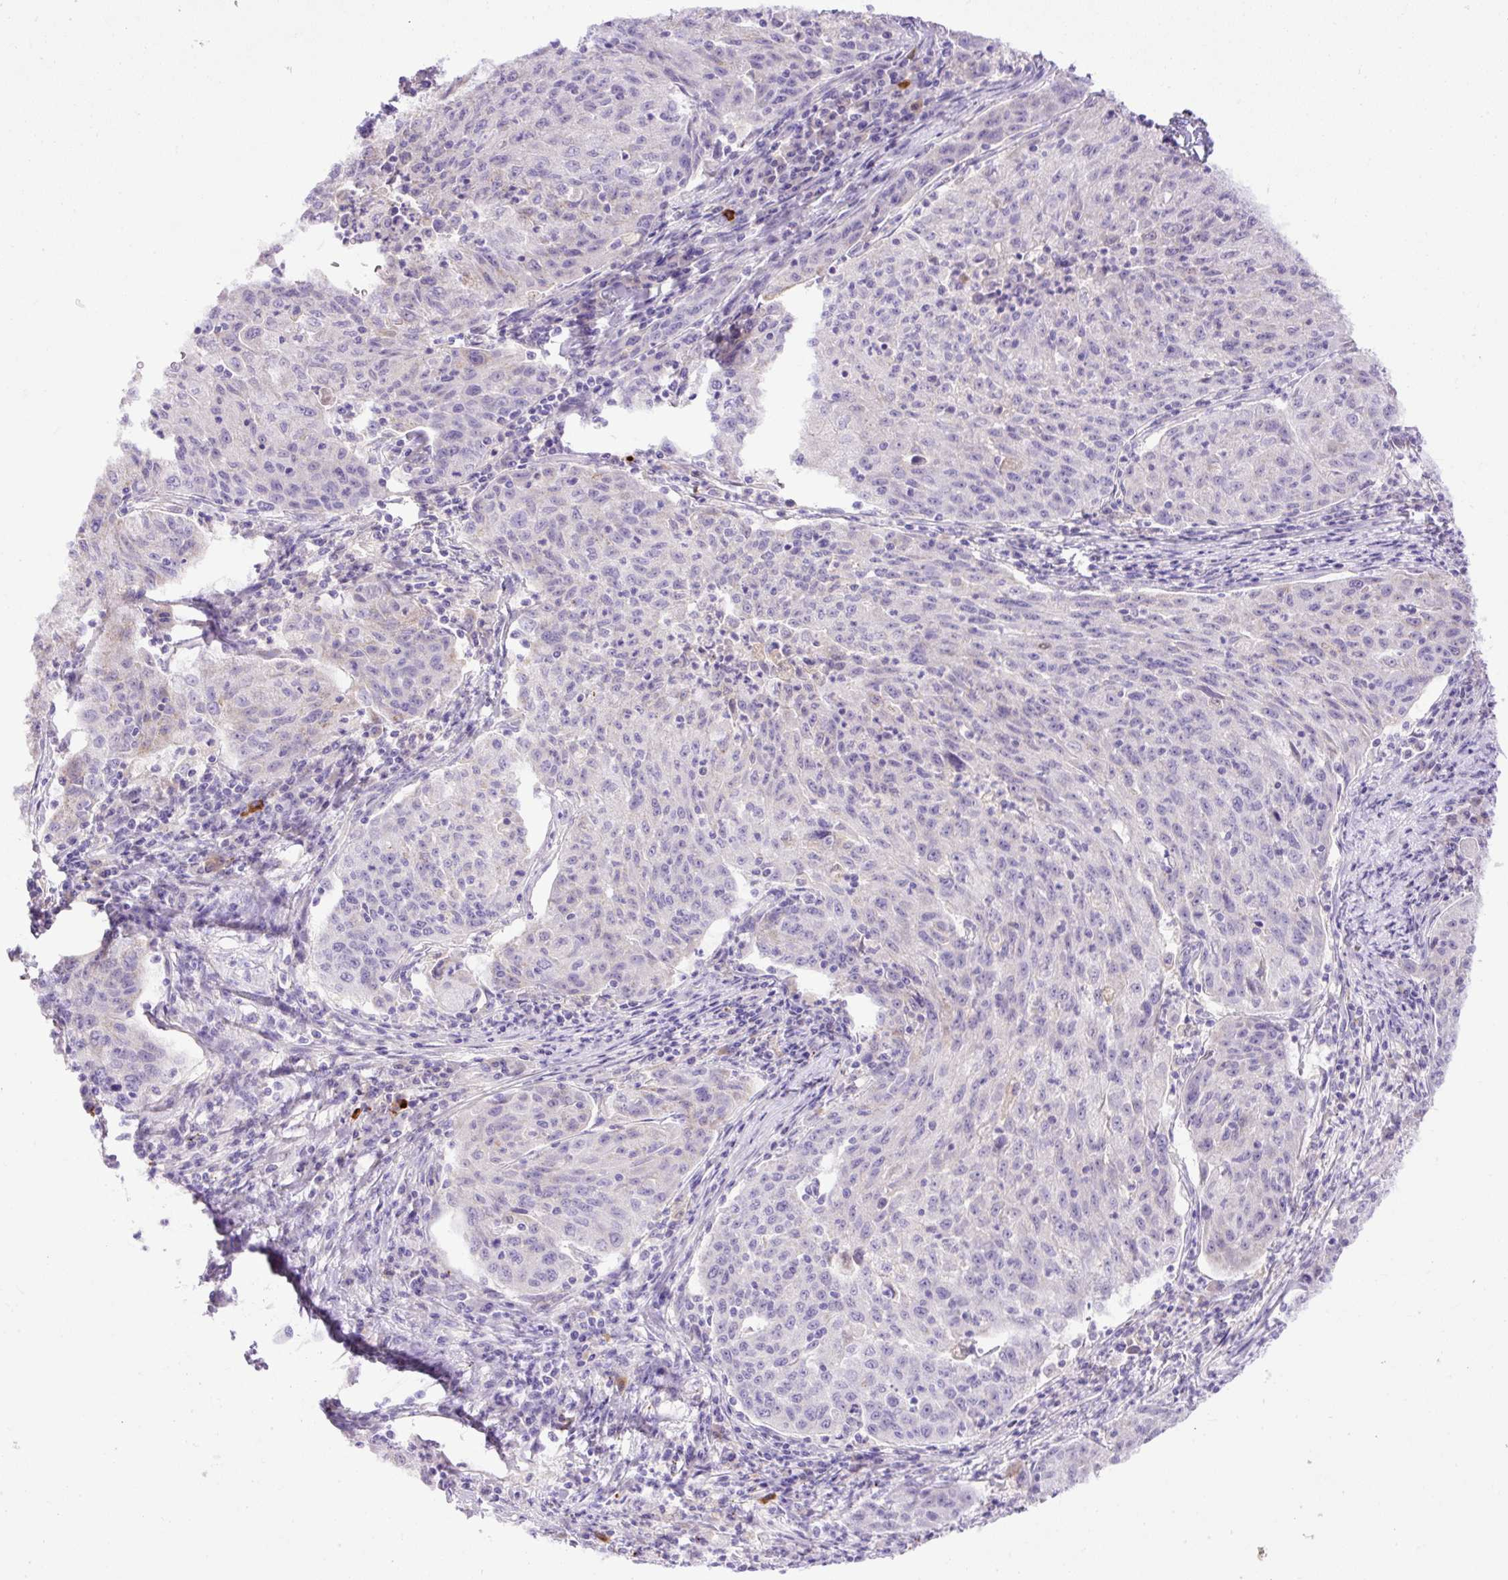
{"staining": {"intensity": "negative", "quantity": "none", "location": "none"}, "tissue": "lung cancer", "cell_type": "Tumor cells", "image_type": "cancer", "snomed": [{"axis": "morphology", "description": "Squamous cell carcinoma, NOS"}, {"axis": "morphology", "description": "Squamous cell carcinoma, metastatic, NOS"}, {"axis": "topography", "description": "Bronchus"}, {"axis": "topography", "description": "Lung"}], "caption": "Protein analysis of metastatic squamous cell carcinoma (lung) exhibits no significant positivity in tumor cells.", "gene": "SPTBN5", "patient": {"sex": "male", "age": 62}}